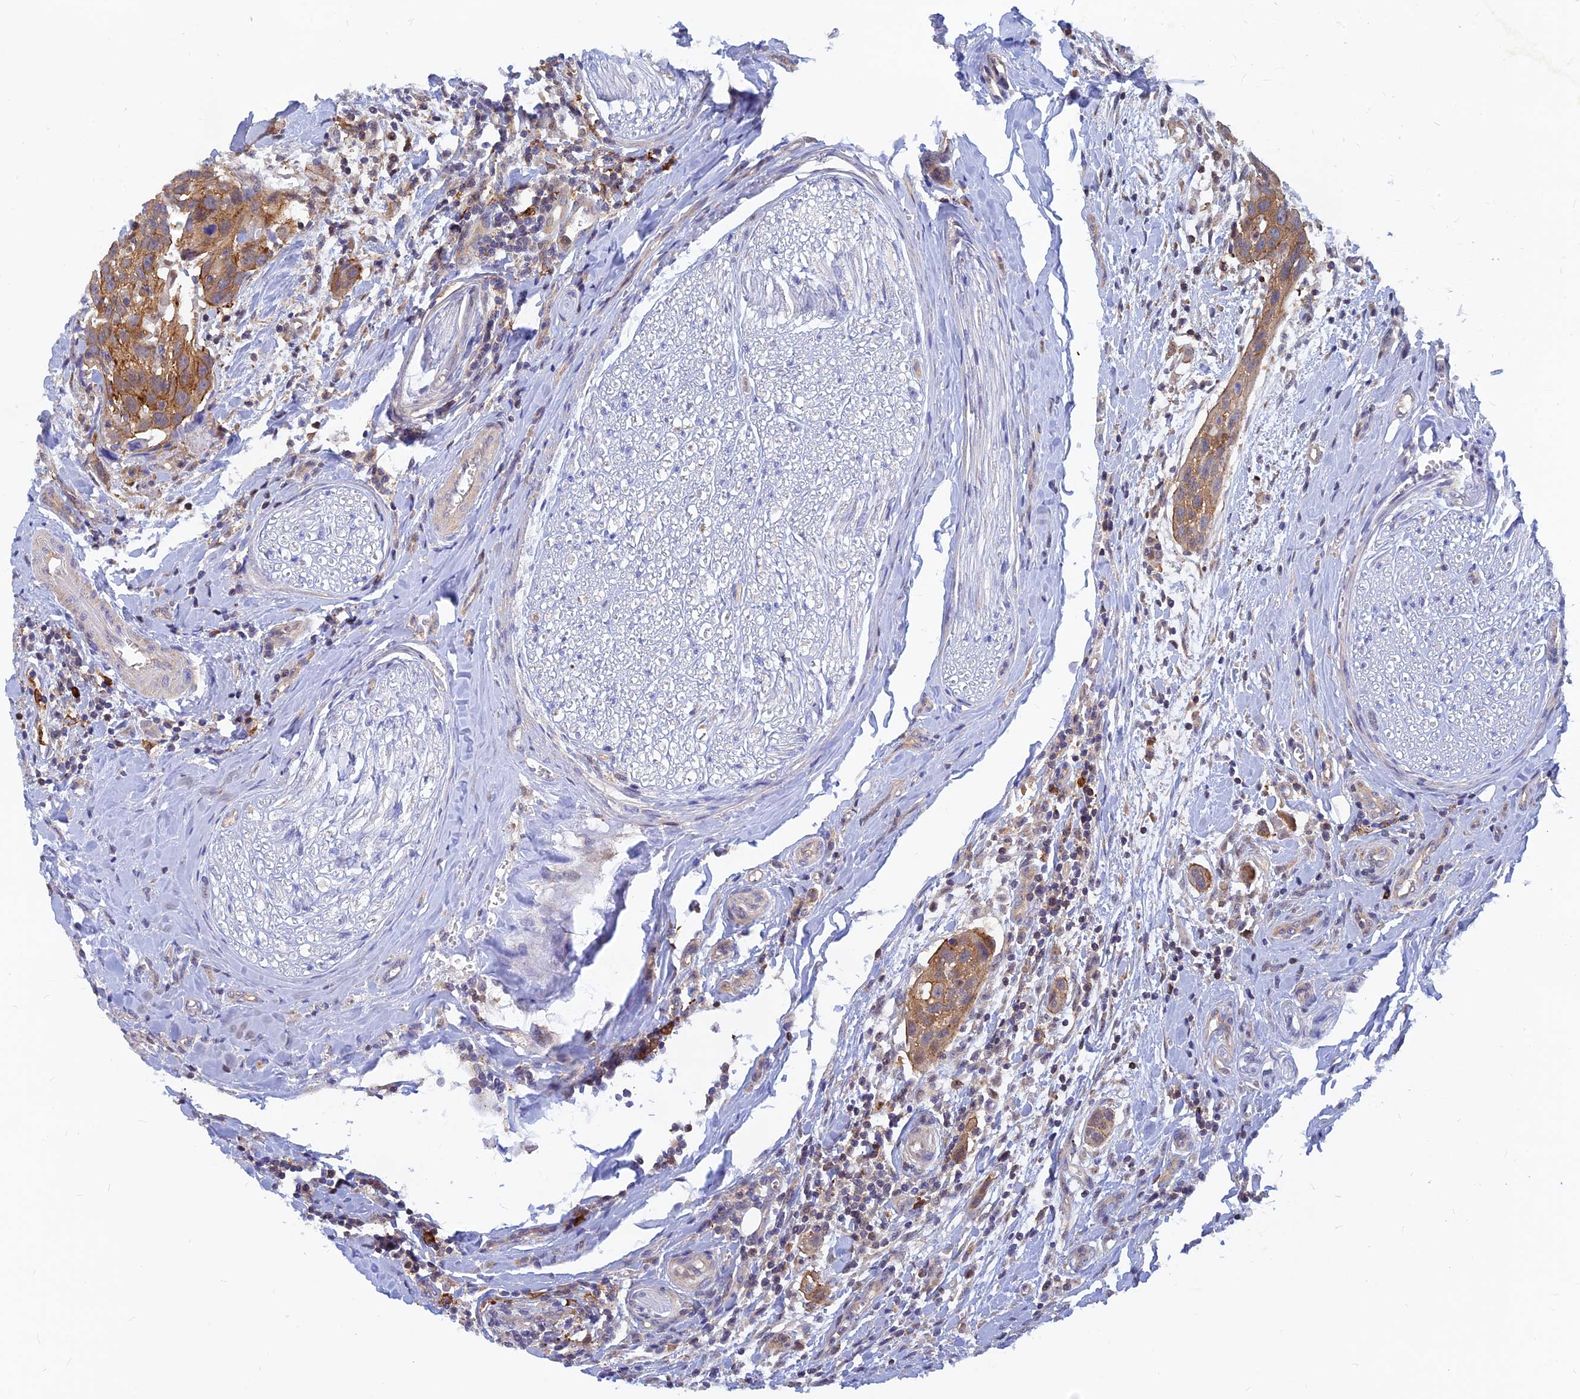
{"staining": {"intensity": "moderate", "quantity": ">75%", "location": "cytoplasmic/membranous"}, "tissue": "head and neck cancer", "cell_type": "Tumor cells", "image_type": "cancer", "snomed": [{"axis": "morphology", "description": "Squamous cell carcinoma, NOS"}, {"axis": "topography", "description": "Oral tissue"}, {"axis": "topography", "description": "Head-Neck"}], "caption": "Immunohistochemistry of human head and neck cancer (squamous cell carcinoma) demonstrates medium levels of moderate cytoplasmic/membranous staining in about >75% of tumor cells.", "gene": "DNAJC16", "patient": {"sex": "female", "age": 50}}